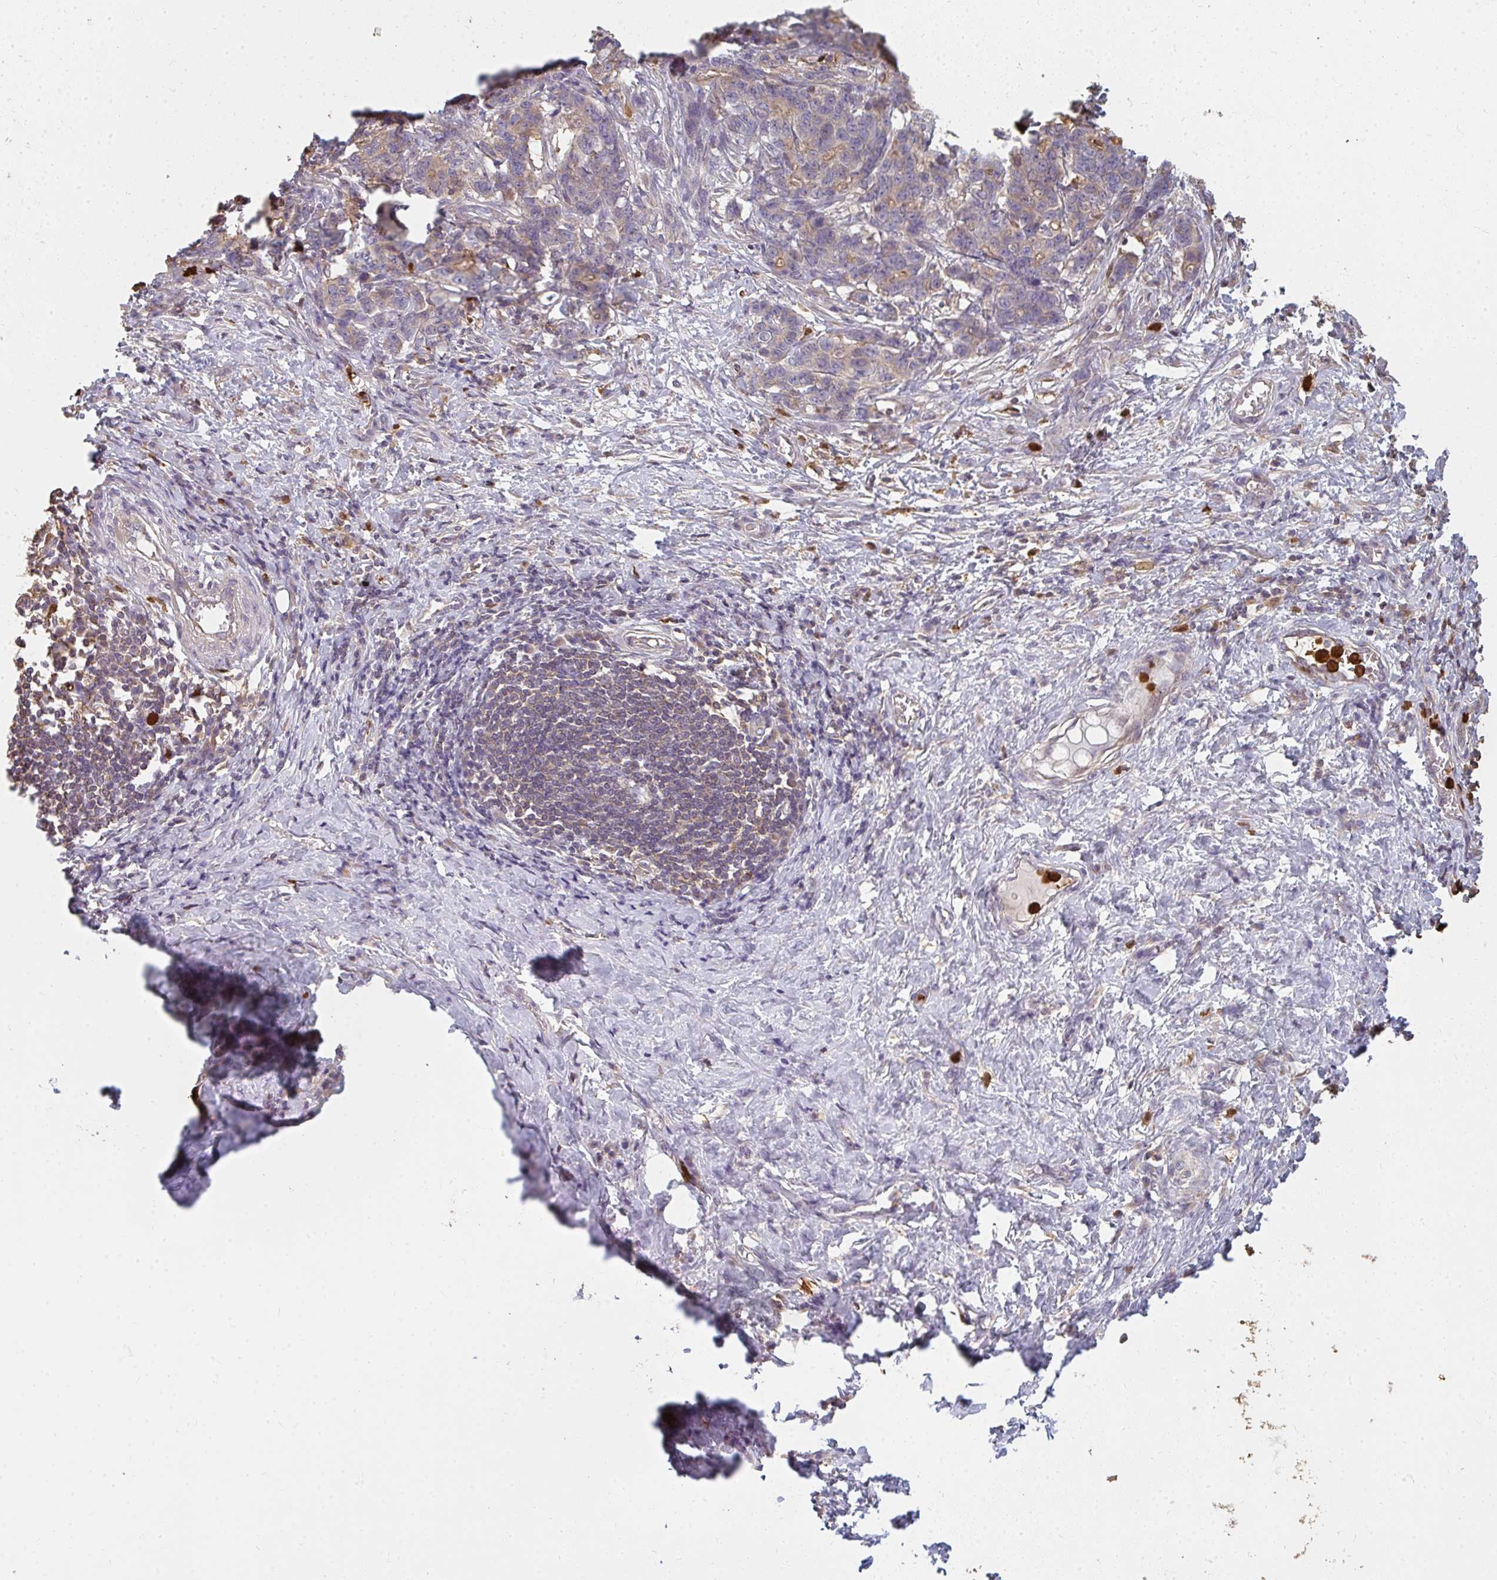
{"staining": {"intensity": "weak", "quantity": "<25%", "location": "cytoplasmic/membranous"}, "tissue": "stomach cancer", "cell_type": "Tumor cells", "image_type": "cancer", "snomed": [{"axis": "morphology", "description": "Normal tissue, NOS"}, {"axis": "morphology", "description": "Adenocarcinoma, NOS"}, {"axis": "topography", "description": "Stomach"}], "caption": "Human stomach cancer (adenocarcinoma) stained for a protein using IHC exhibits no expression in tumor cells.", "gene": "CNTRL", "patient": {"sex": "female", "age": 64}}